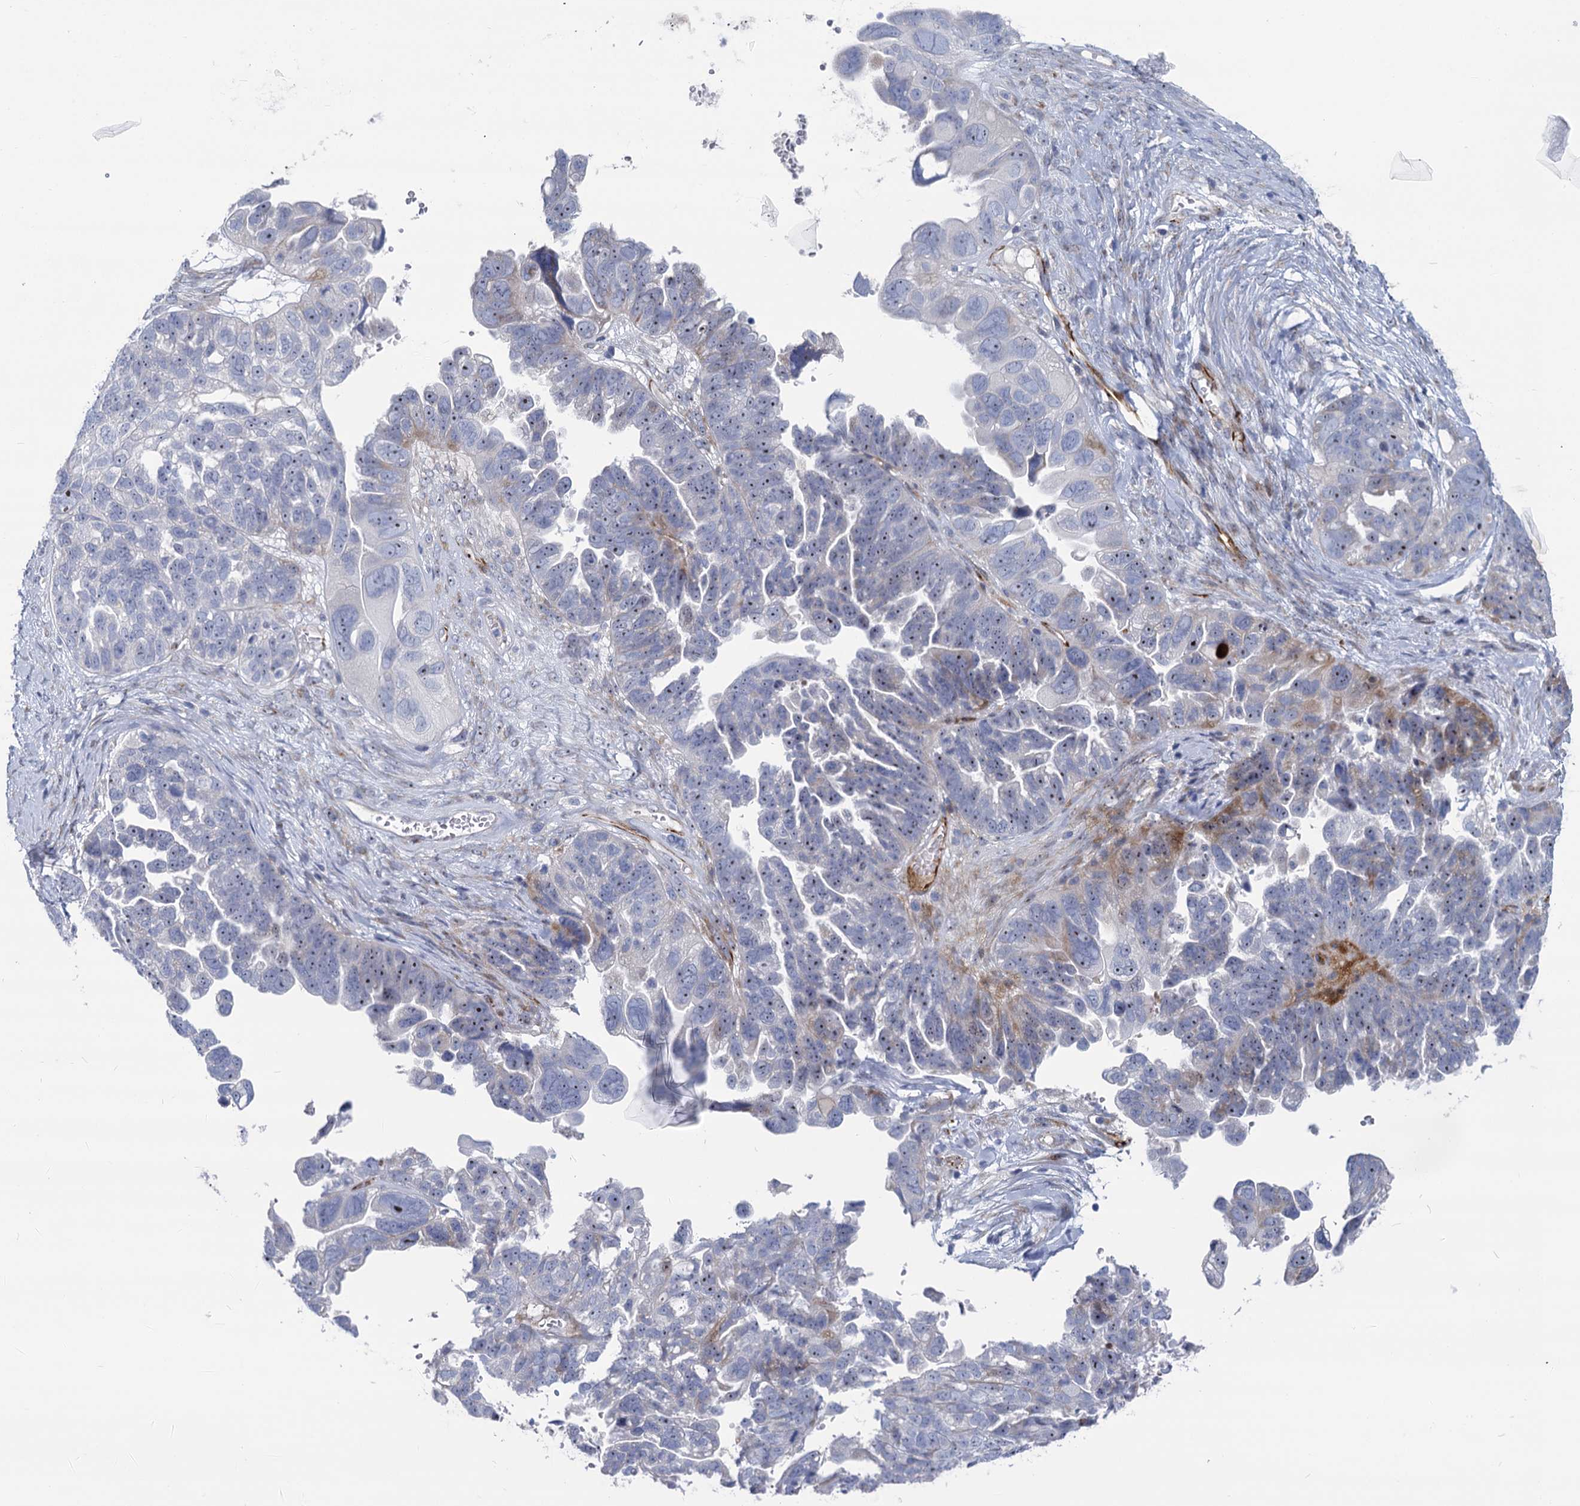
{"staining": {"intensity": "moderate", "quantity": "<25%", "location": "nuclear"}, "tissue": "ovarian cancer", "cell_type": "Tumor cells", "image_type": "cancer", "snomed": [{"axis": "morphology", "description": "Cystadenocarcinoma, serous, NOS"}, {"axis": "topography", "description": "Ovary"}], "caption": "Serous cystadenocarcinoma (ovarian) was stained to show a protein in brown. There is low levels of moderate nuclear expression in about <25% of tumor cells.", "gene": "SH3TC2", "patient": {"sex": "female", "age": 79}}